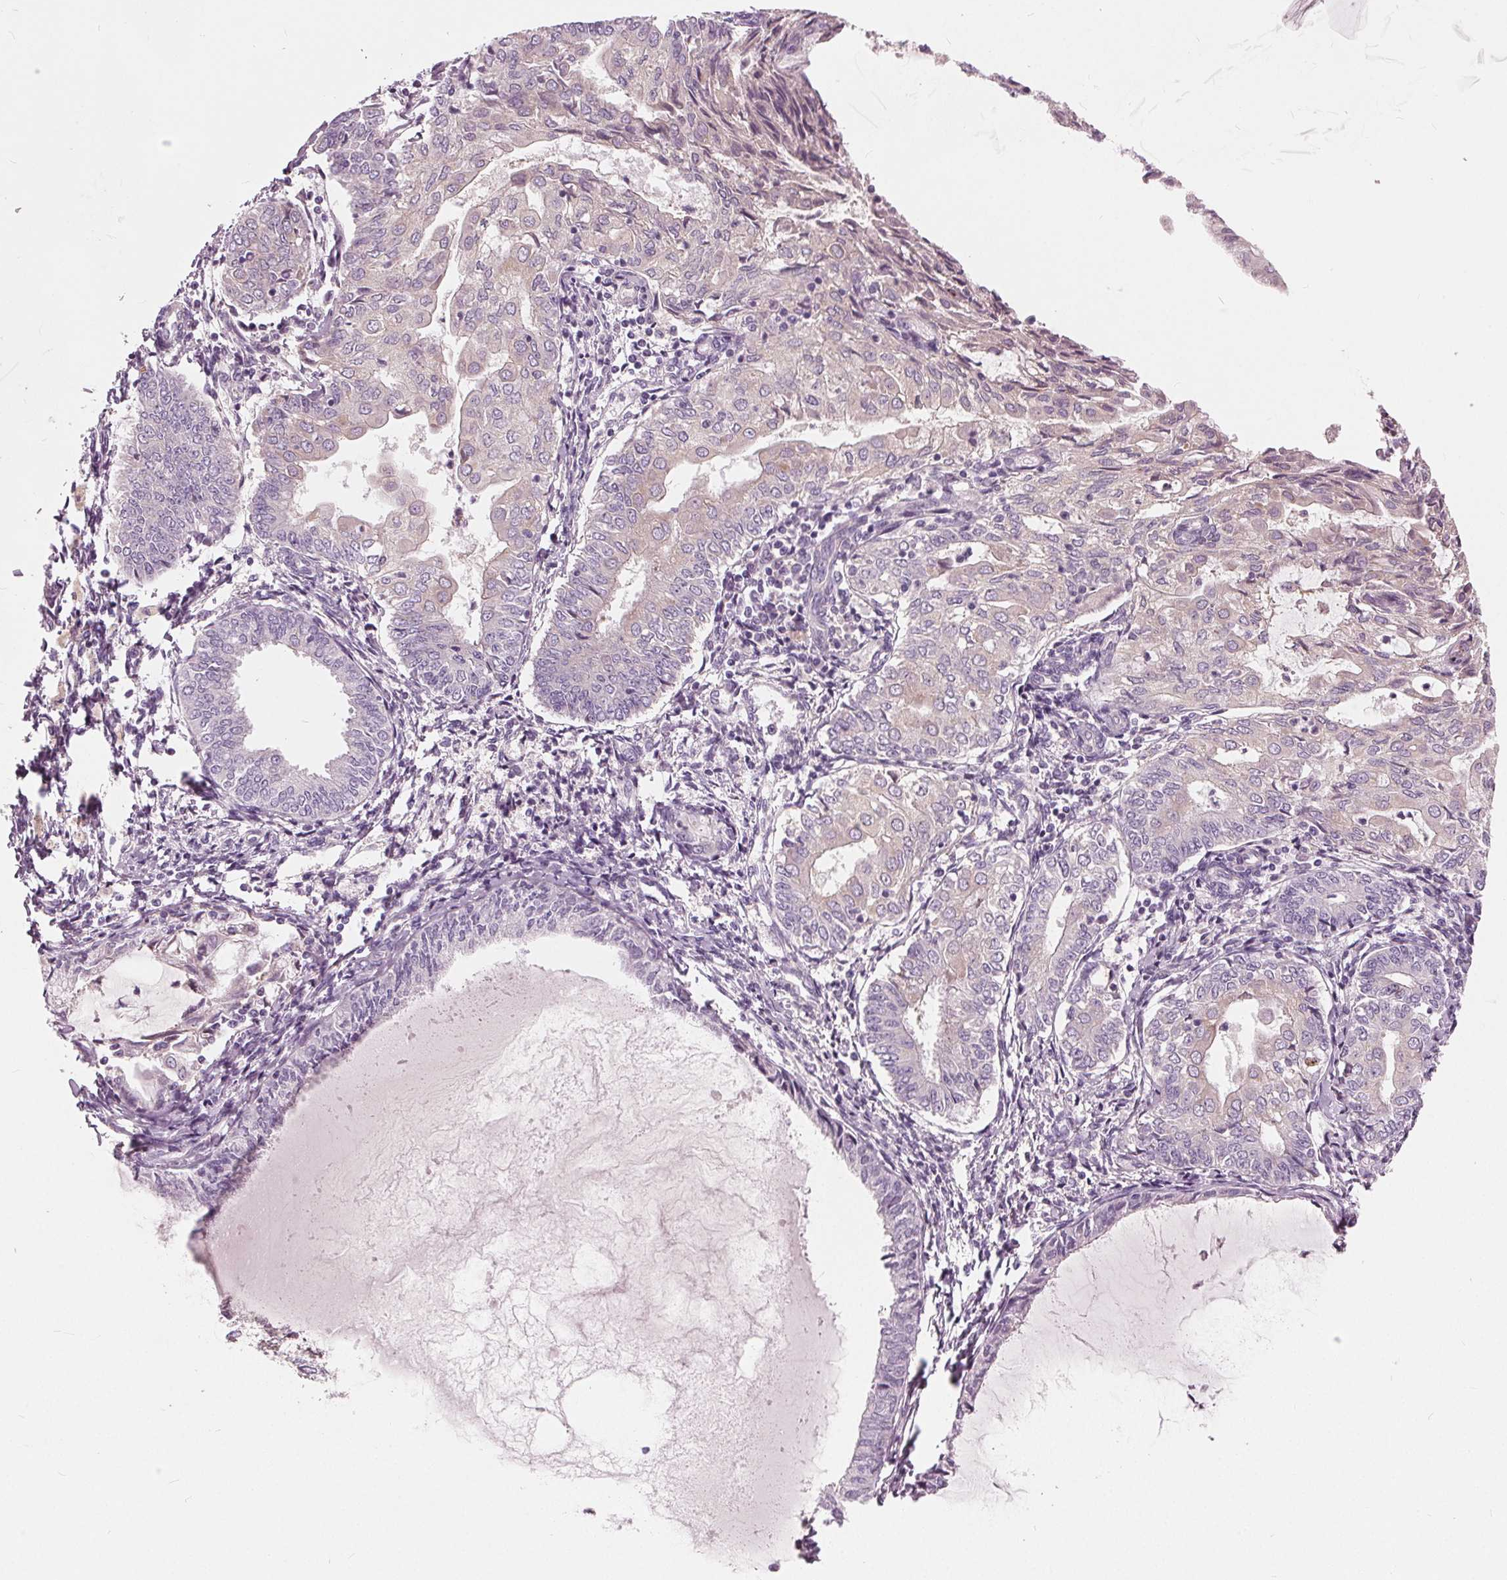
{"staining": {"intensity": "negative", "quantity": "none", "location": "none"}, "tissue": "endometrial cancer", "cell_type": "Tumor cells", "image_type": "cancer", "snomed": [{"axis": "morphology", "description": "Adenocarcinoma, NOS"}, {"axis": "topography", "description": "Endometrium"}], "caption": "Endometrial adenocarcinoma was stained to show a protein in brown. There is no significant staining in tumor cells. (Stains: DAB (3,3'-diaminobenzidine) immunohistochemistry with hematoxylin counter stain, Microscopy: brightfield microscopy at high magnification).", "gene": "LHFPL7", "patient": {"sex": "female", "age": 68}}